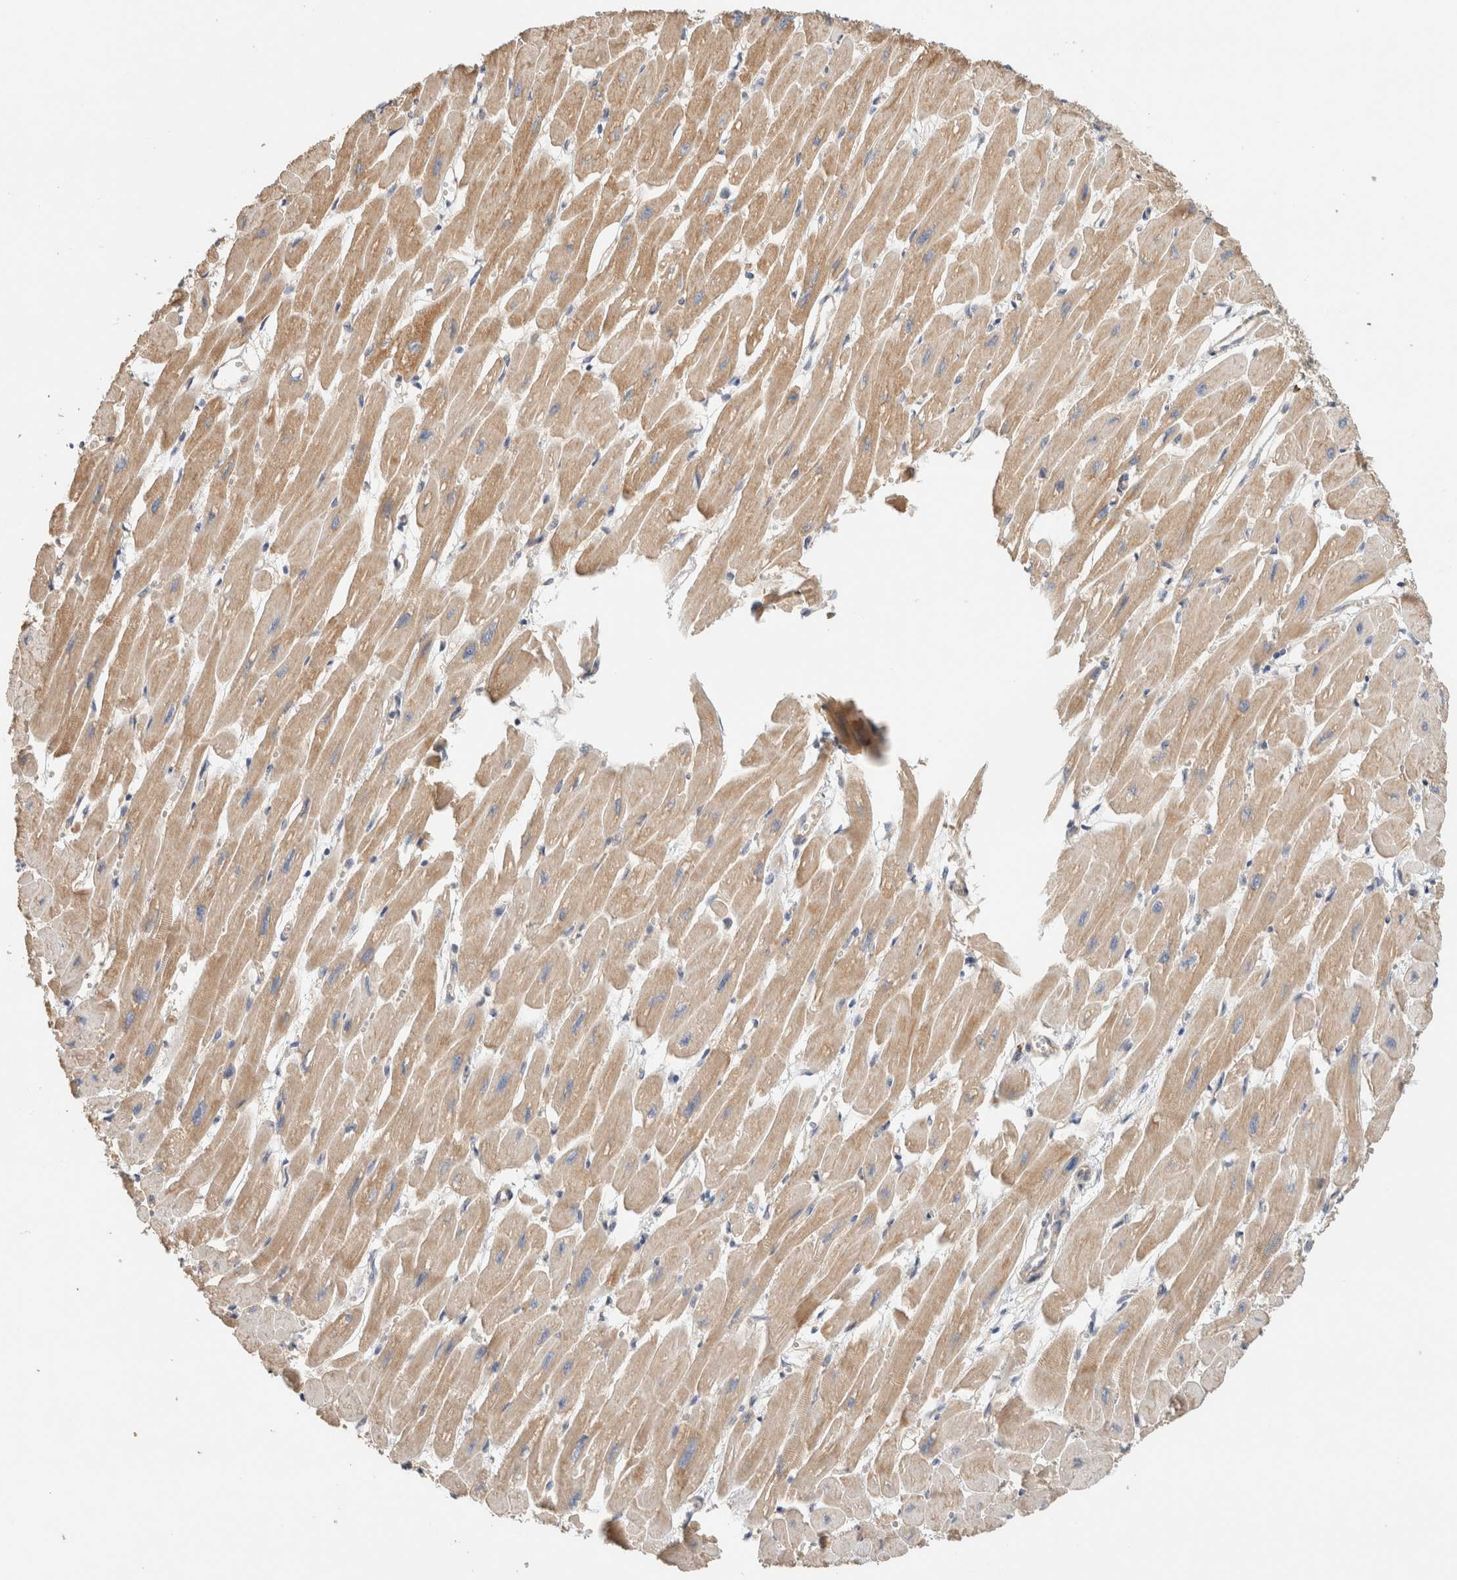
{"staining": {"intensity": "moderate", "quantity": ">75%", "location": "cytoplasmic/membranous"}, "tissue": "heart muscle", "cell_type": "Cardiomyocytes", "image_type": "normal", "snomed": [{"axis": "morphology", "description": "Normal tissue, NOS"}, {"axis": "topography", "description": "Heart"}], "caption": "A brown stain highlights moderate cytoplasmic/membranous expression of a protein in cardiomyocytes of benign heart muscle.", "gene": "B3GNTL1", "patient": {"sex": "female", "age": 54}}